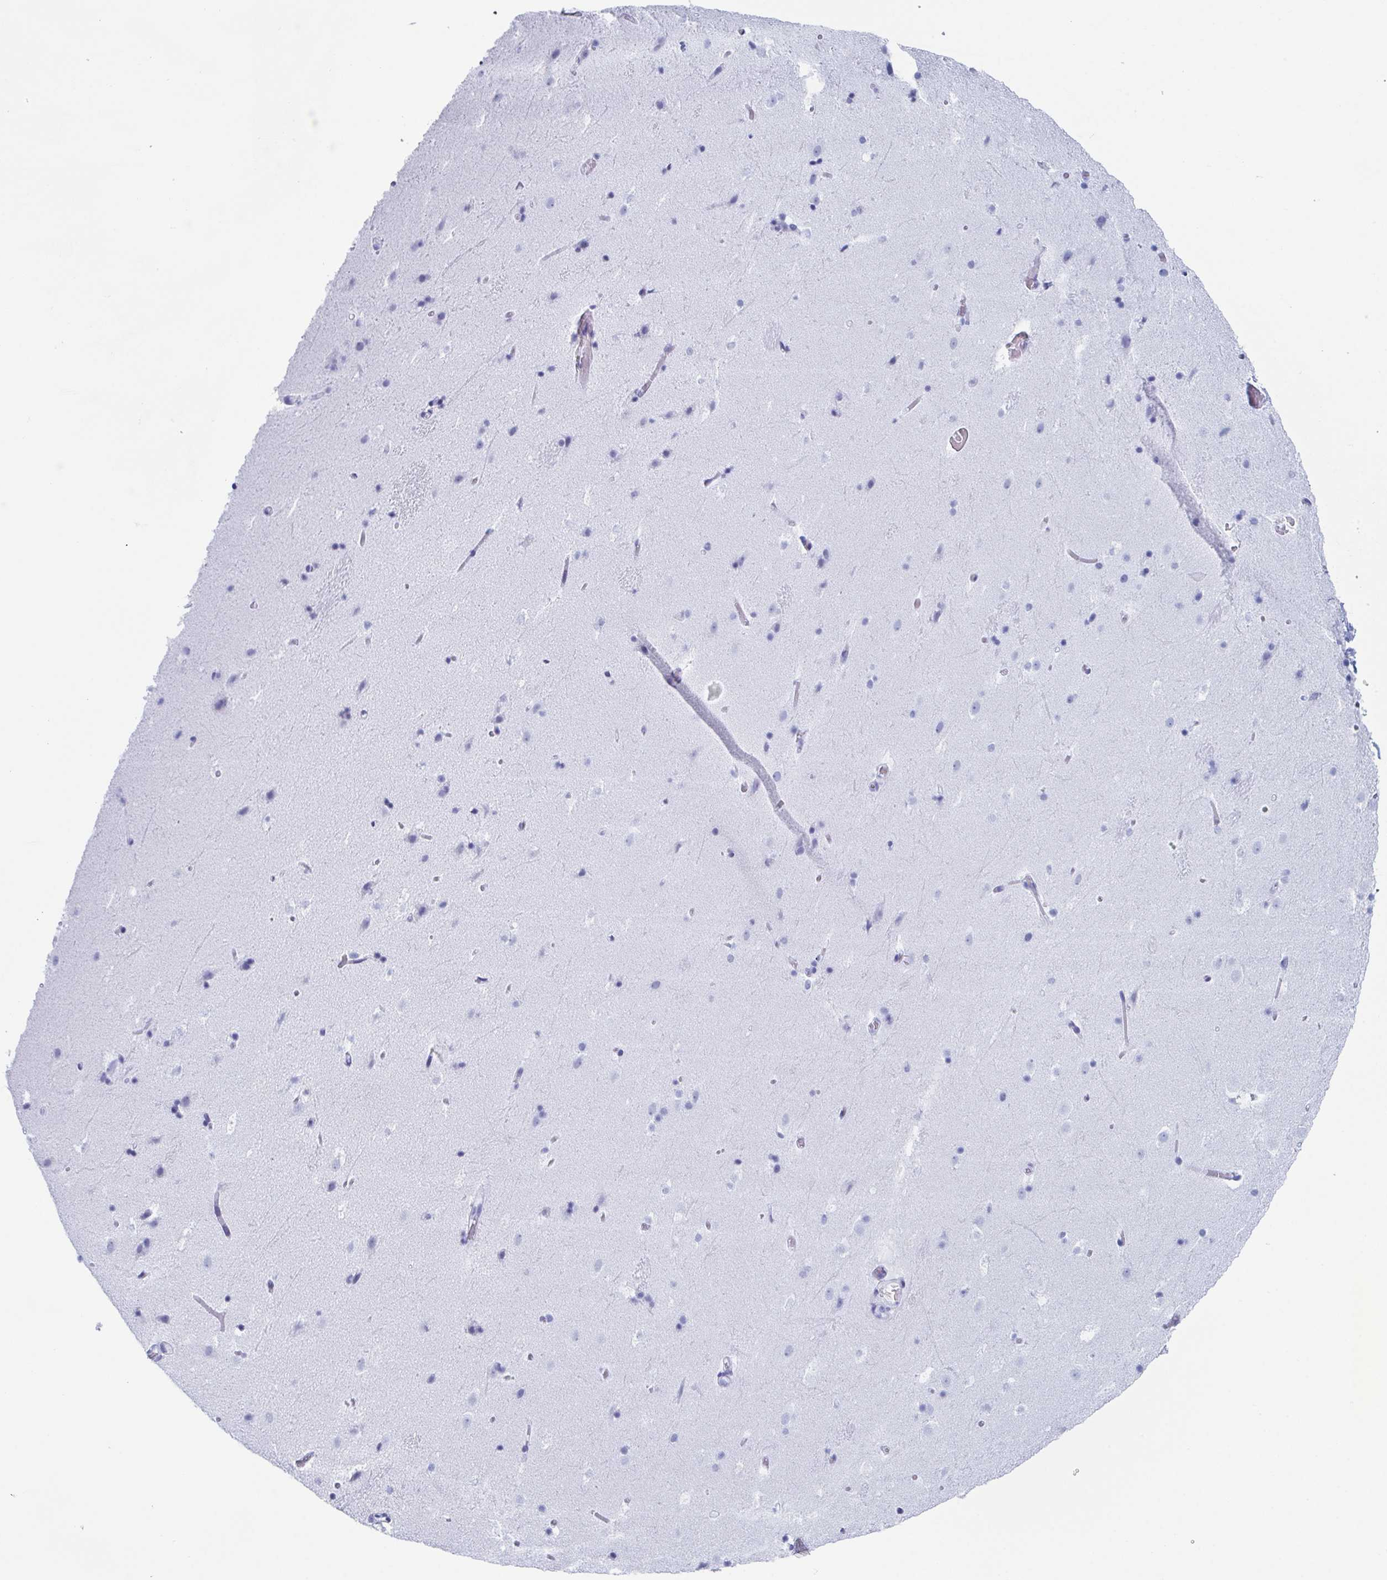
{"staining": {"intensity": "negative", "quantity": "none", "location": "none"}, "tissue": "caudate", "cell_type": "Glial cells", "image_type": "normal", "snomed": [{"axis": "morphology", "description": "Normal tissue, NOS"}, {"axis": "topography", "description": "Lateral ventricle wall"}], "caption": "Protein analysis of benign caudate shows no significant staining in glial cells.", "gene": "ZFP64", "patient": {"sex": "male", "age": 37}}